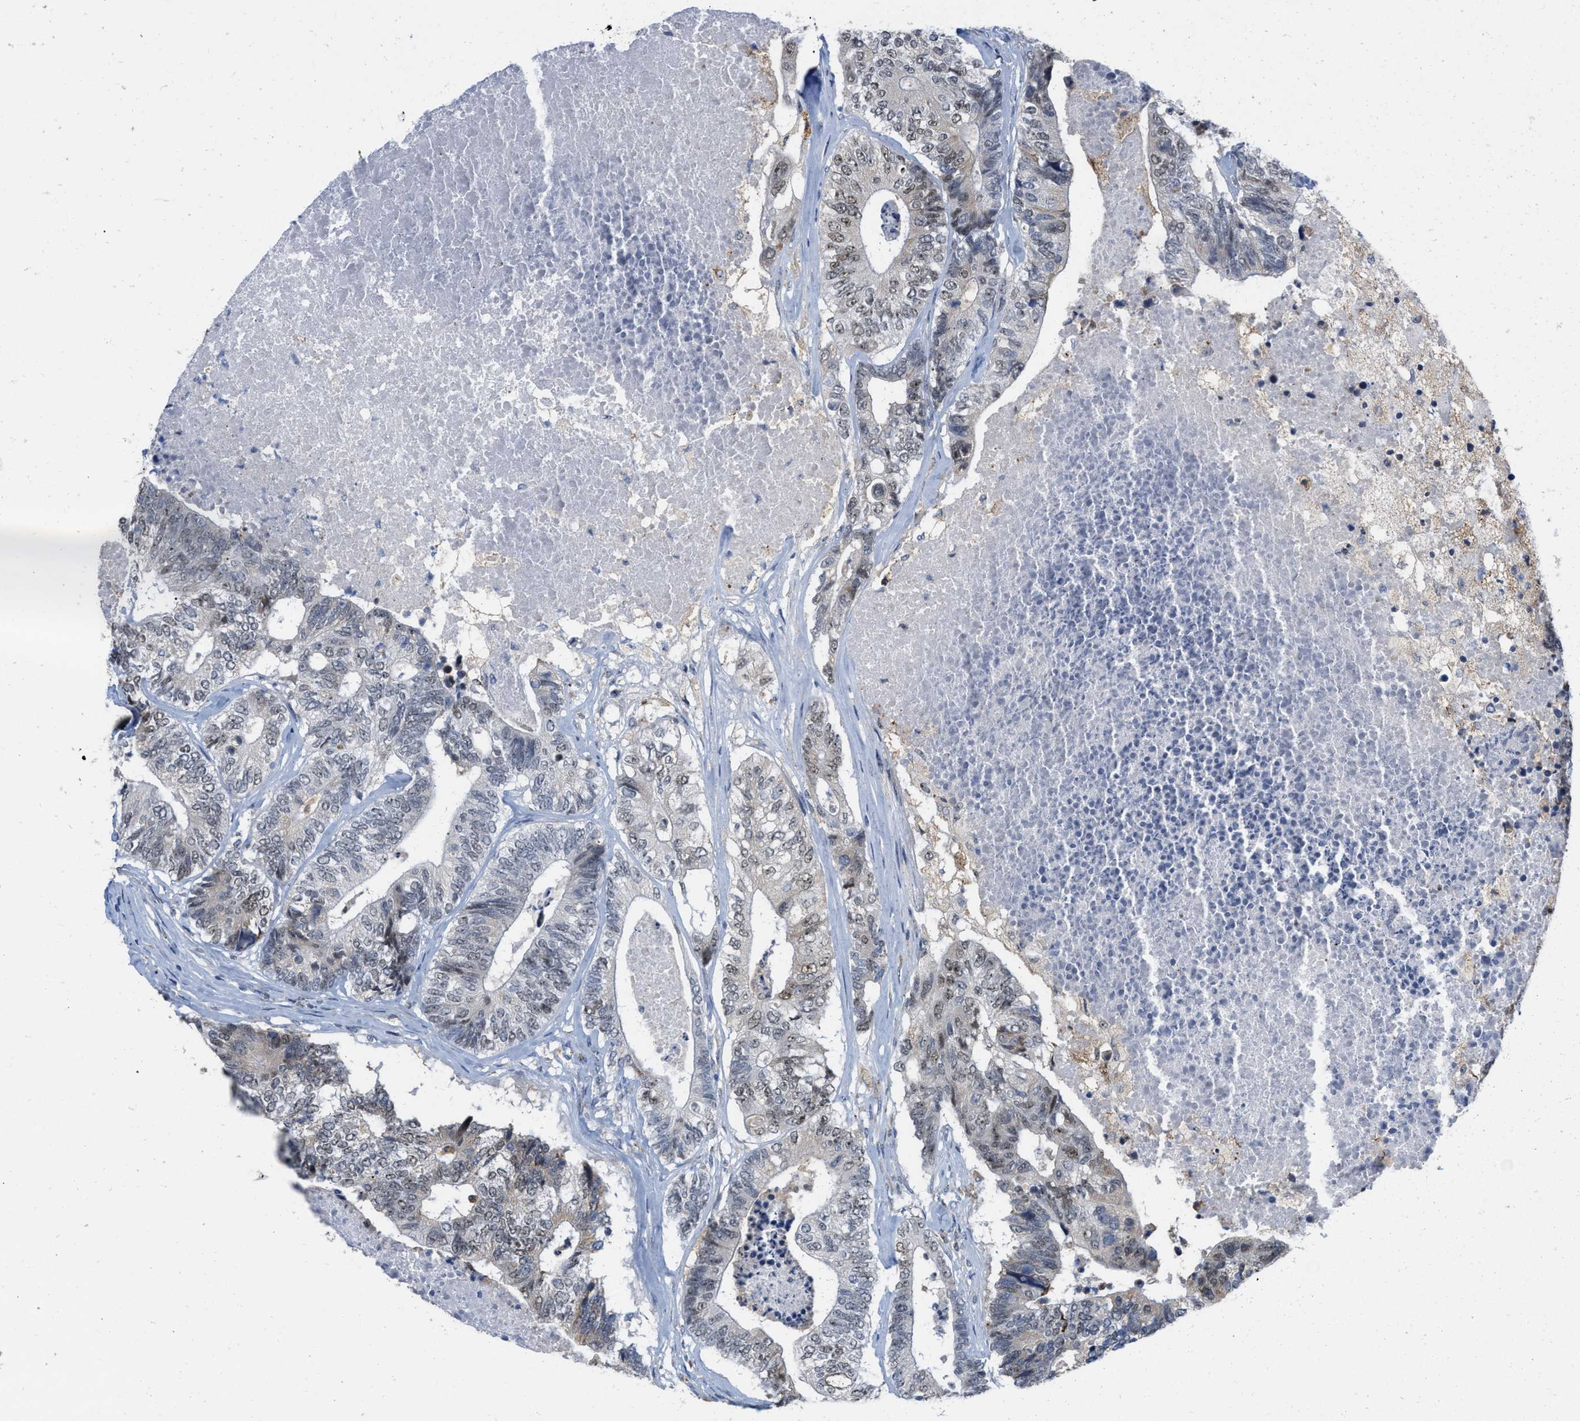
{"staining": {"intensity": "weak", "quantity": "<25%", "location": "nuclear"}, "tissue": "colorectal cancer", "cell_type": "Tumor cells", "image_type": "cancer", "snomed": [{"axis": "morphology", "description": "Adenocarcinoma, NOS"}, {"axis": "topography", "description": "Colon"}], "caption": "IHC of colorectal cancer (adenocarcinoma) reveals no staining in tumor cells.", "gene": "ELAC2", "patient": {"sex": "female", "age": 67}}